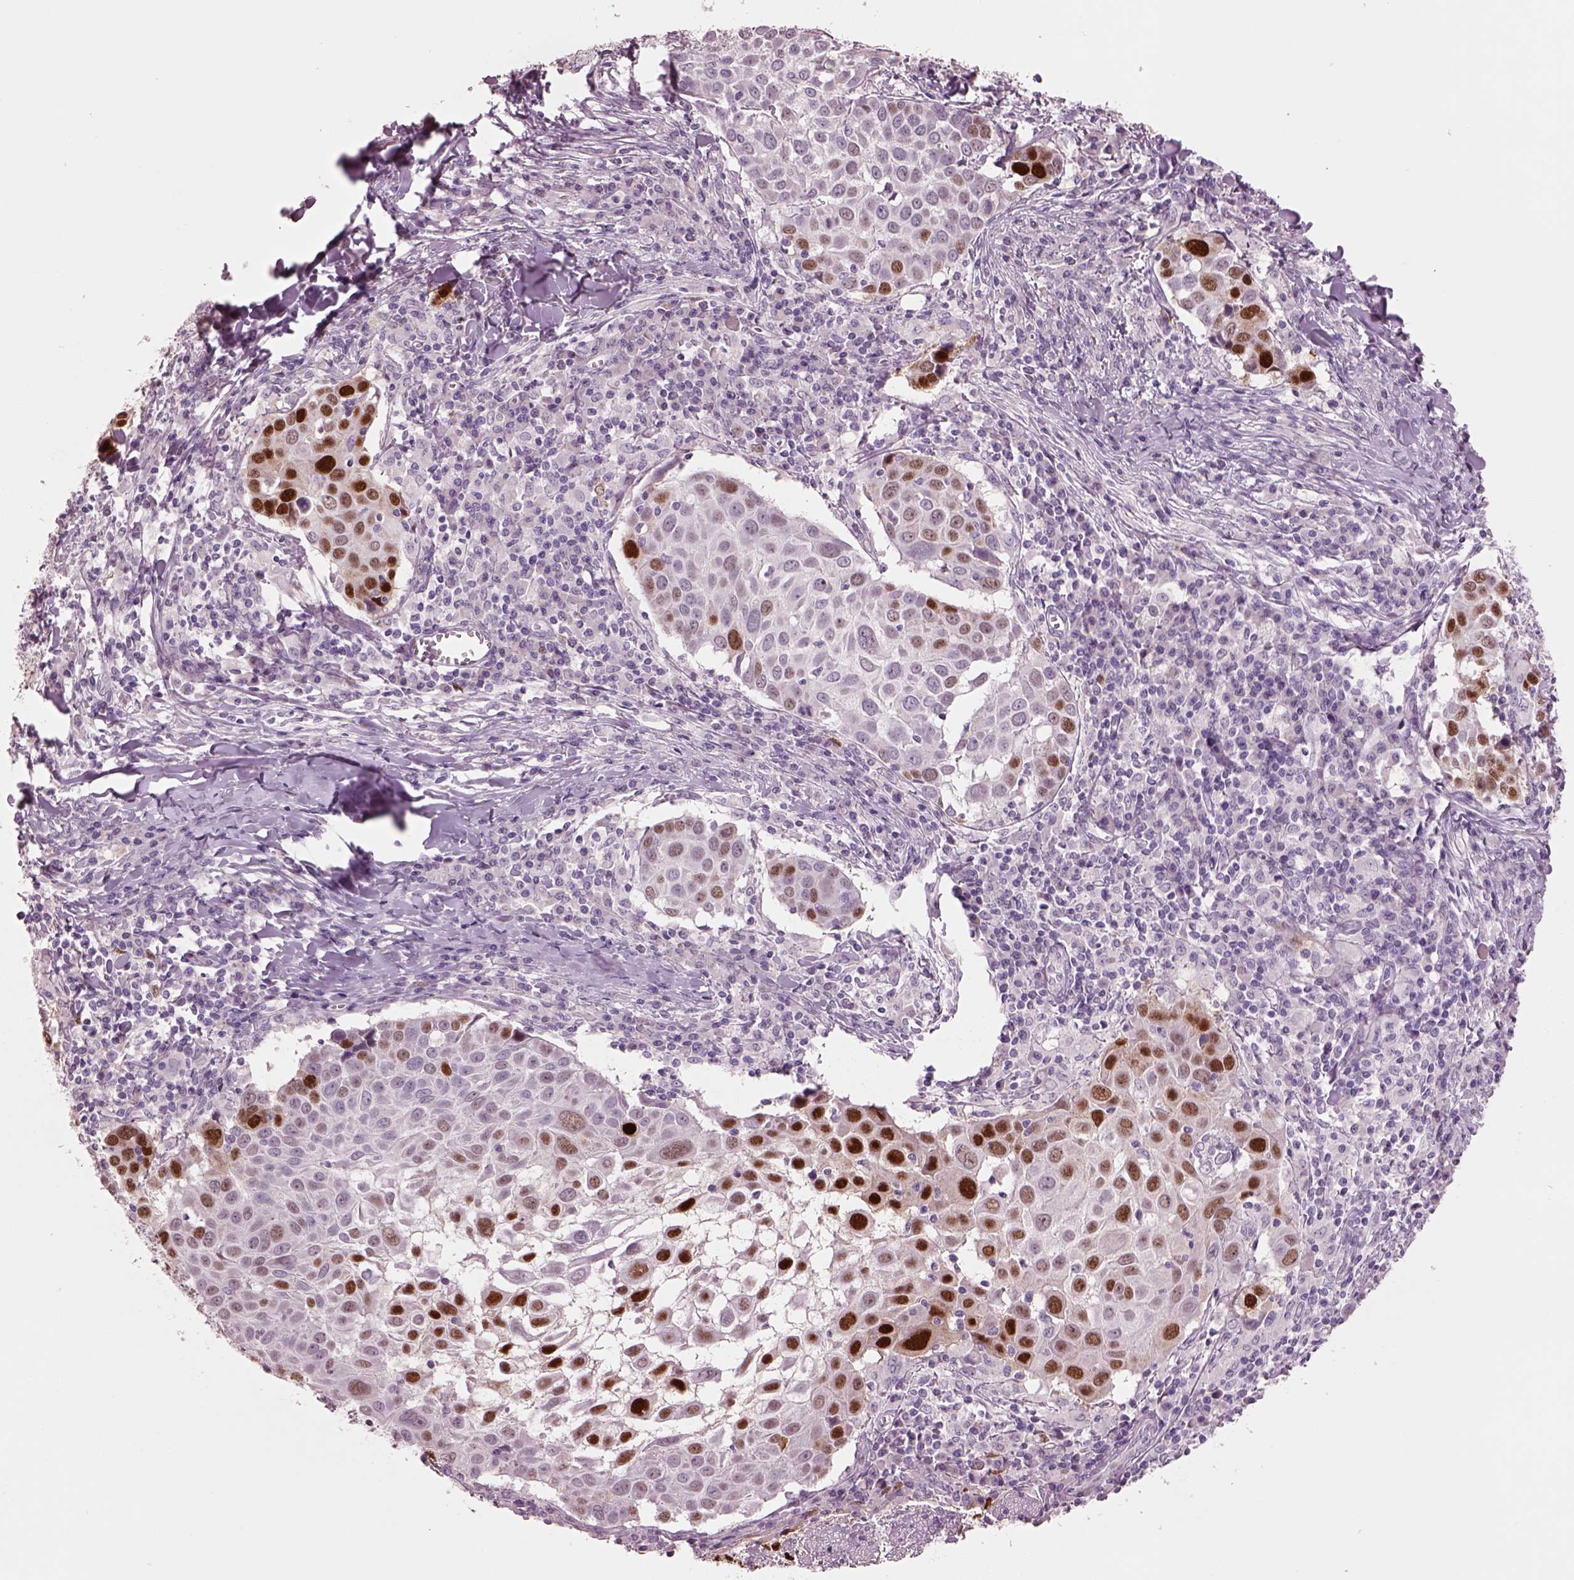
{"staining": {"intensity": "strong", "quantity": "25%-75%", "location": "nuclear"}, "tissue": "lung cancer", "cell_type": "Tumor cells", "image_type": "cancer", "snomed": [{"axis": "morphology", "description": "Squamous cell carcinoma, NOS"}, {"axis": "topography", "description": "Lung"}], "caption": "Protein analysis of squamous cell carcinoma (lung) tissue reveals strong nuclear positivity in about 25%-75% of tumor cells.", "gene": "SOX9", "patient": {"sex": "male", "age": 57}}